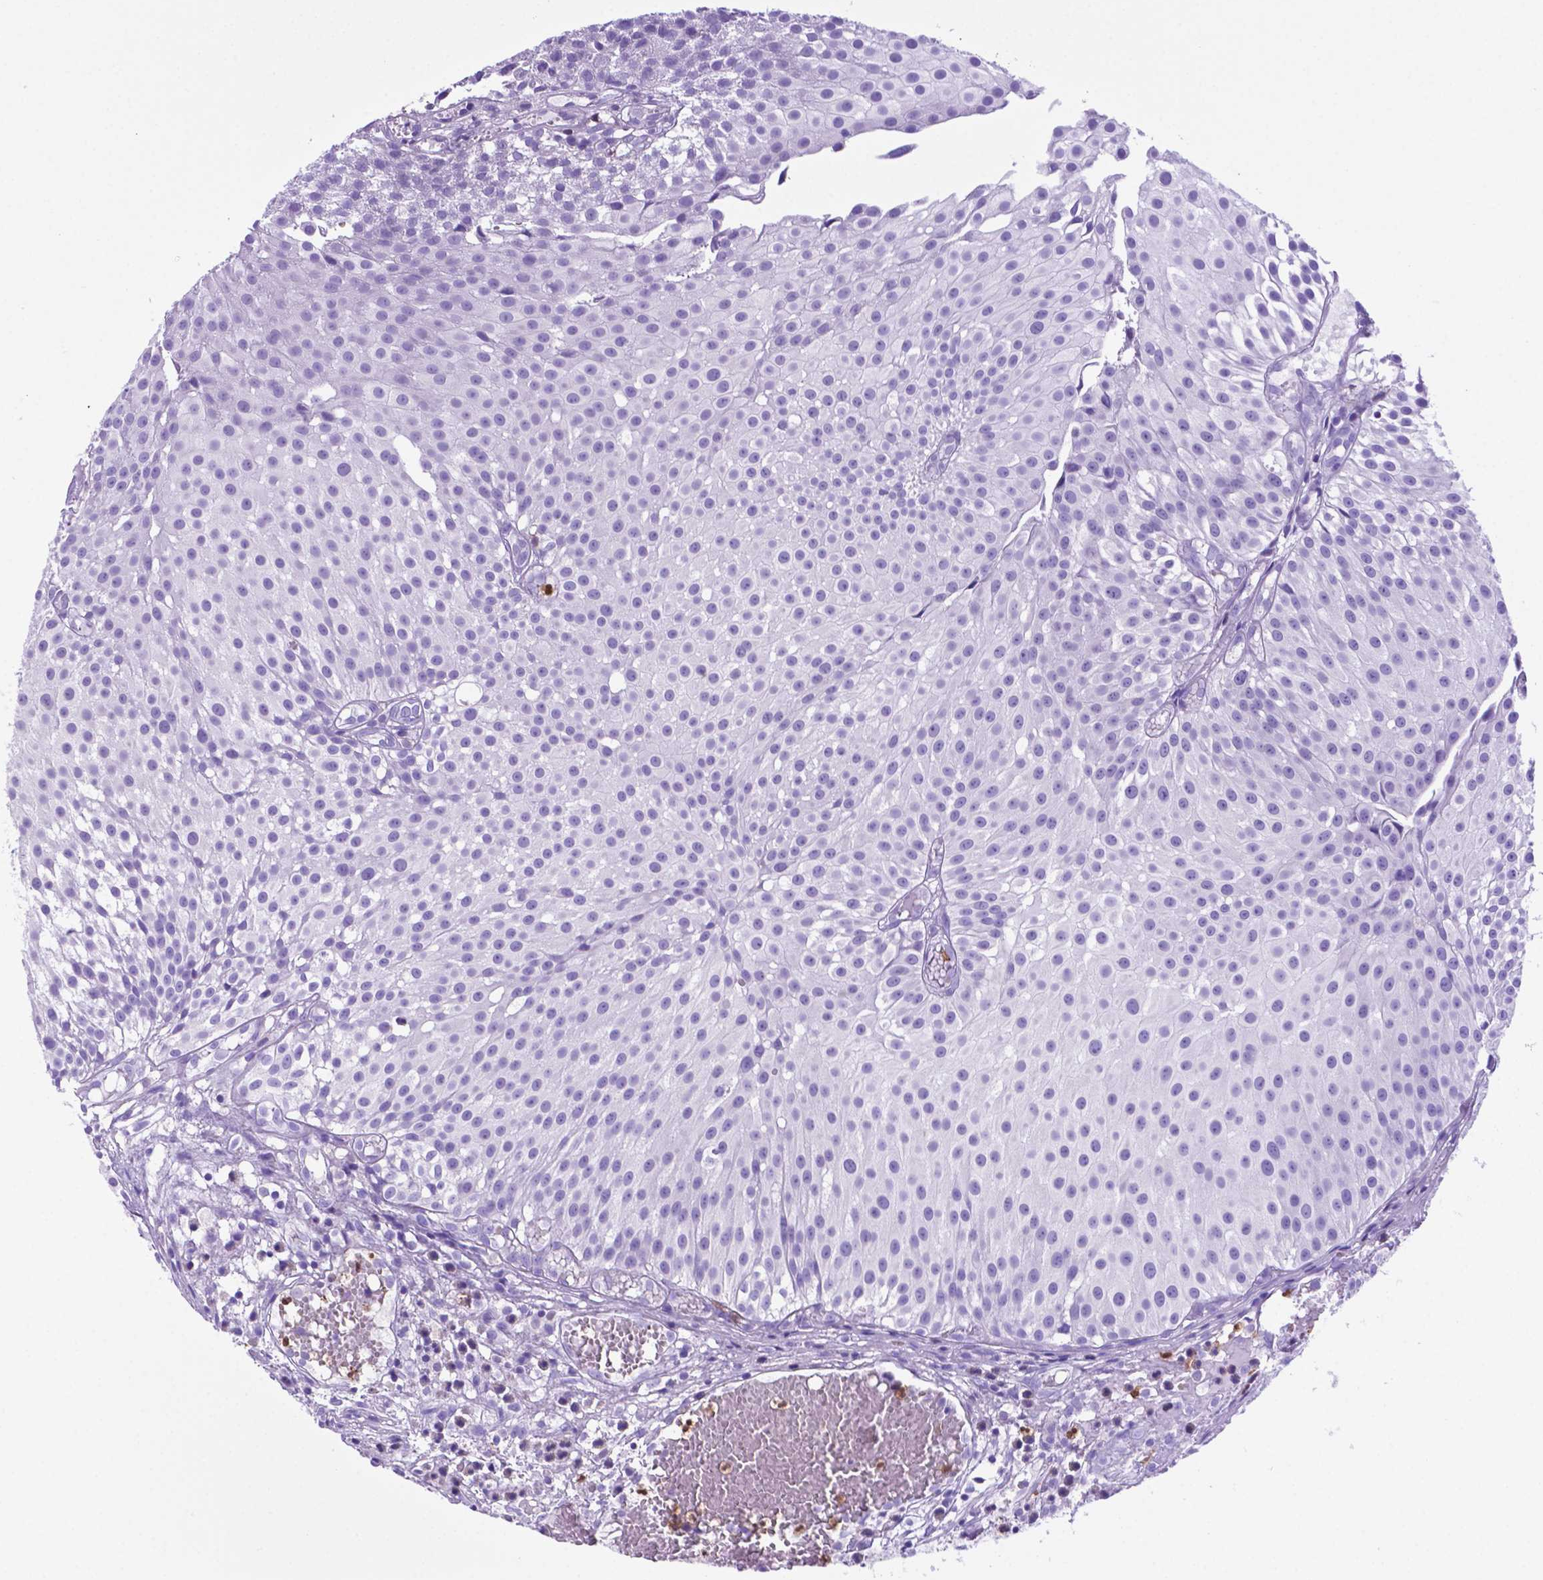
{"staining": {"intensity": "negative", "quantity": "none", "location": "none"}, "tissue": "urothelial cancer", "cell_type": "Tumor cells", "image_type": "cancer", "snomed": [{"axis": "morphology", "description": "Urothelial carcinoma, Low grade"}, {"axis": "topography", "description": "Urinary bladder"}], "caption": "Image shows no significant protein staining in tumor cells of low-grade urothelial carcinoma.", "gene": "LZTR1", "patient": {"sex": "male", "age": 79}}